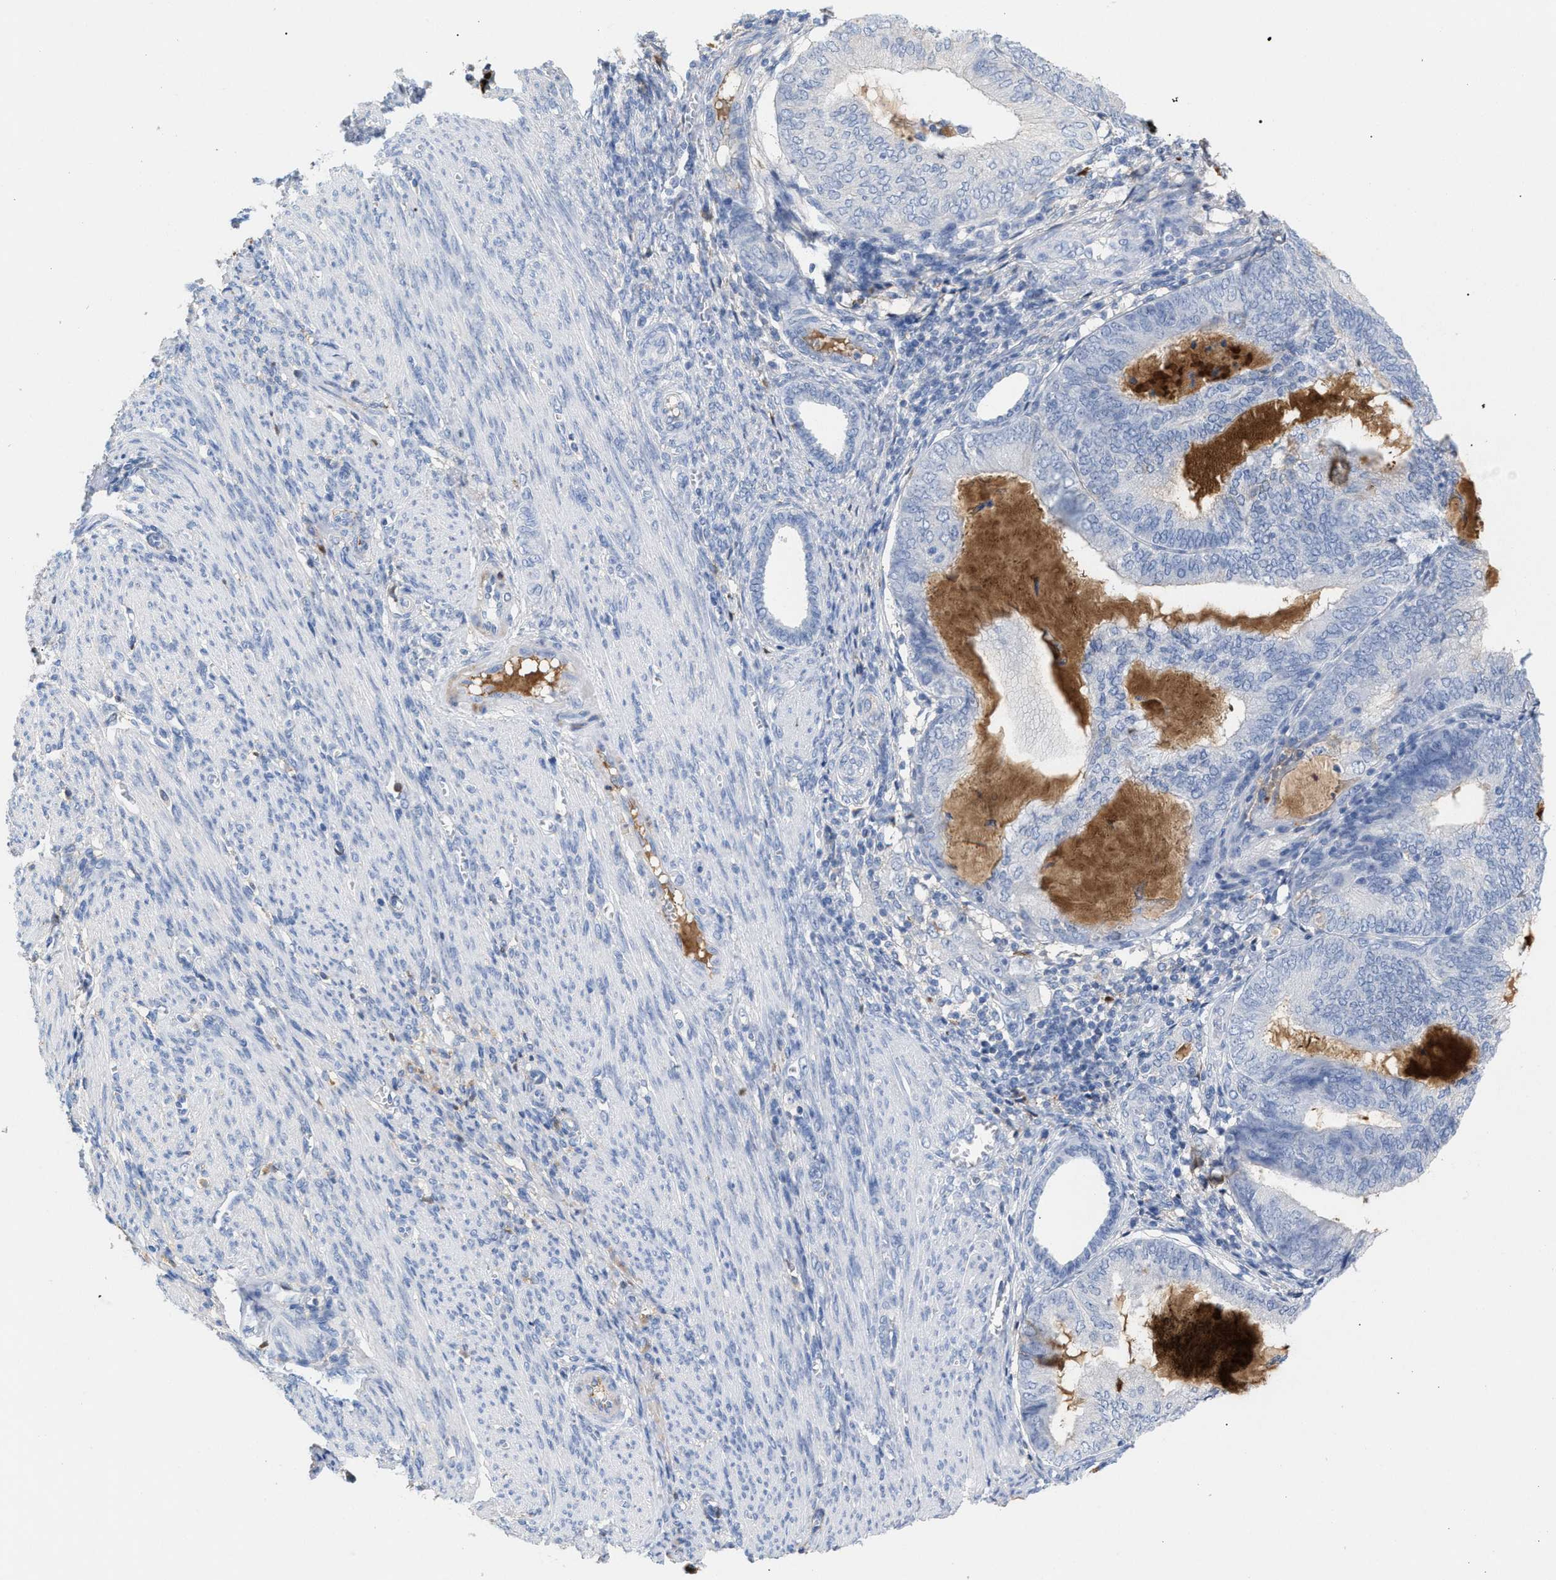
{"staining": {"intensity": "negative", "quantity": "none", "location": "none"}, "tissue": "endometrial cancer", "cell_type": "Tumor cells", "image_type": "cancer", "snomed": [{"axis": "morphology", "description": "Adenocarcinoma, NOS"}, {"axis": "topography", "description": "Endometrium"}], "caption": "Immunohistochemistry (IHC) photomicrograph of neoplastic tissue: human adenocarcinoma (endometrial) stained with DAB (3,3'-diaminobenzidine) exhibits no significant protein staining in tumor cells.", "gene": "APOH", "patient": {"sex": "female", "age": 81}}